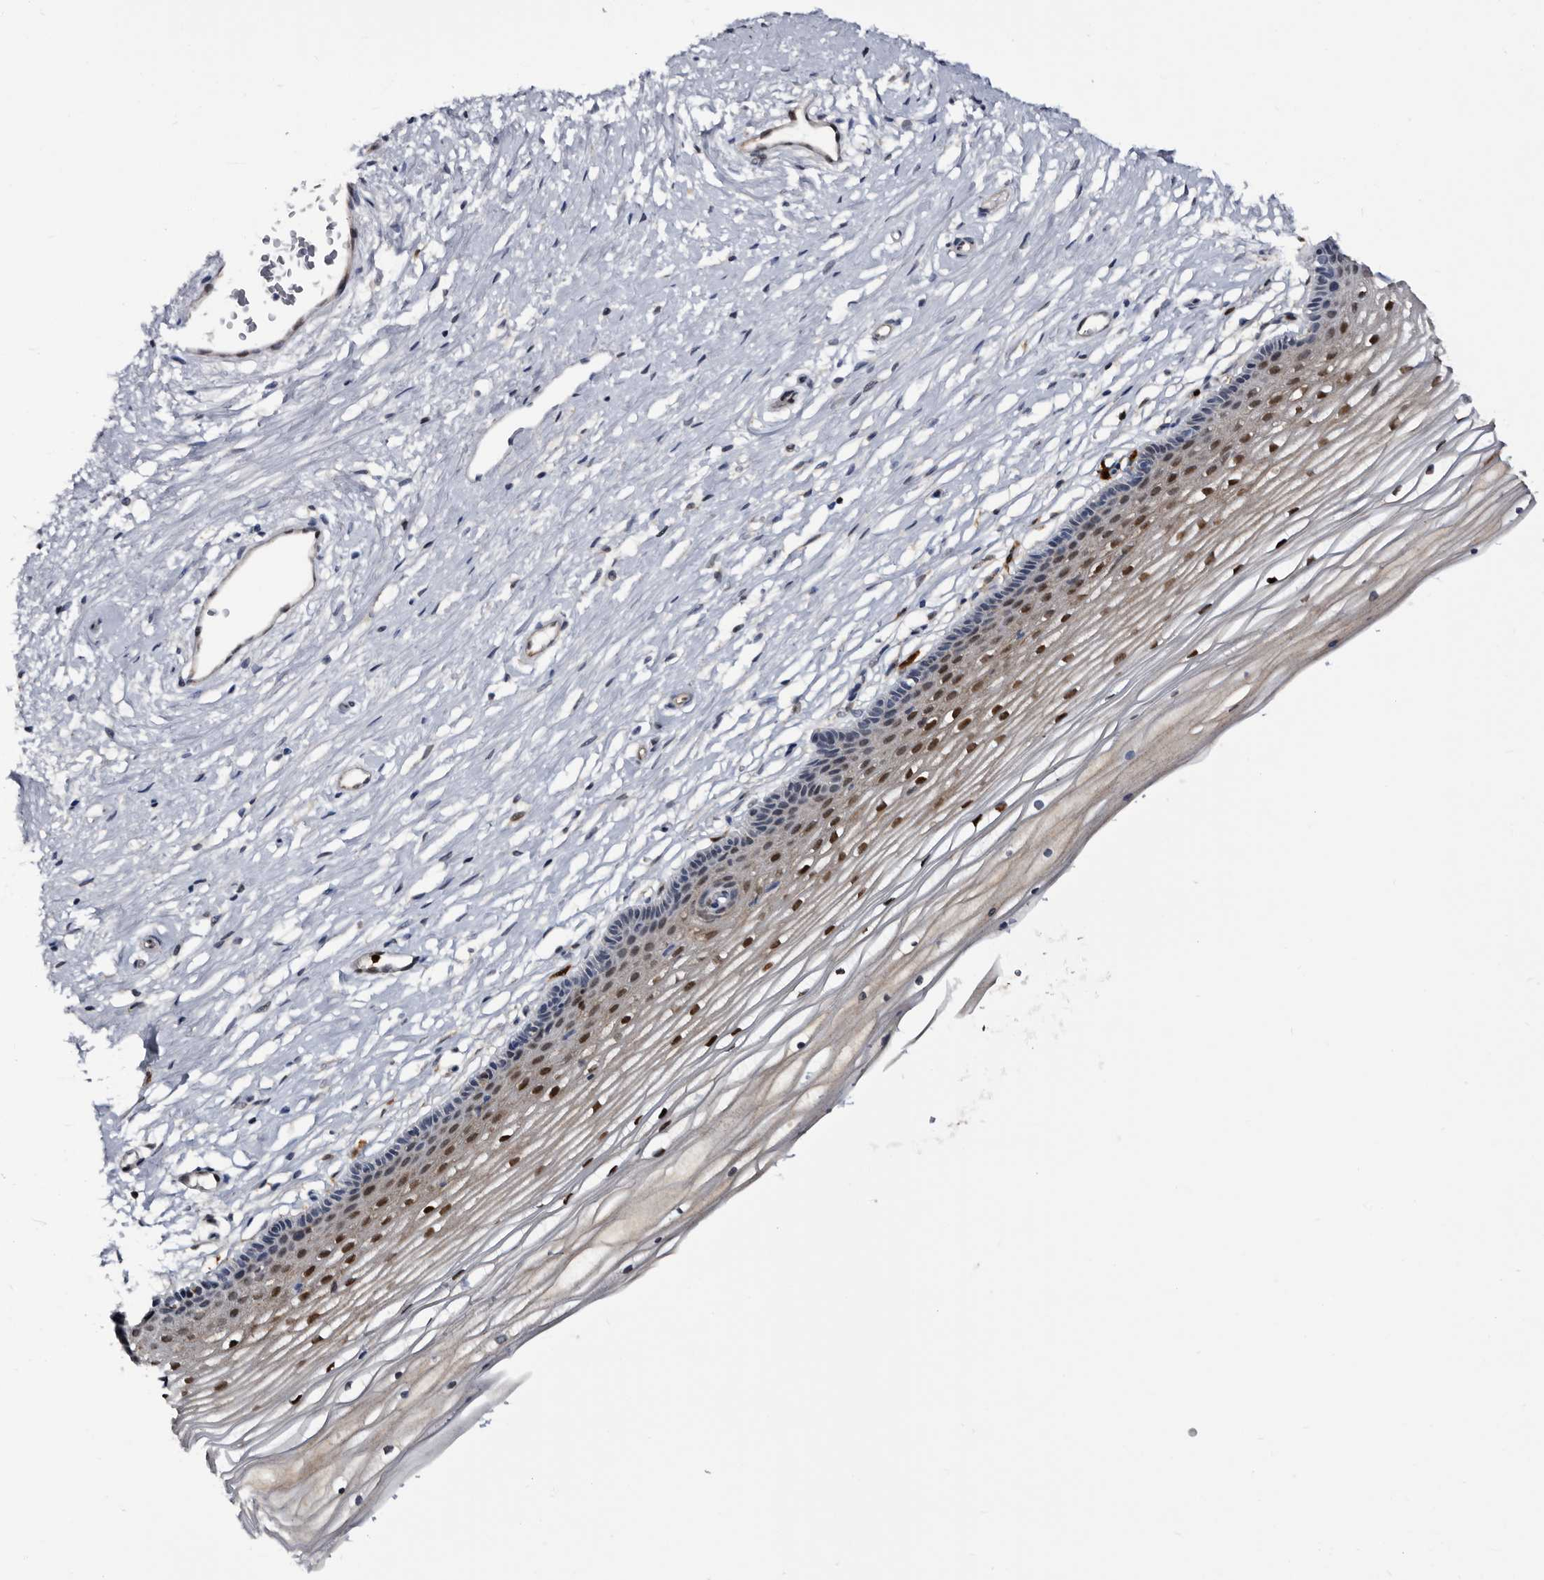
{"staining": {"intensity": "strong", "quantity": "25%-75%", "location": "cytoplasmic/membranous,nuclear"}, "tissue": "vagina", "cell_type": "Squamous epithelial cells", "image_type": "normal", "snomed": [{"axis": "morphology", "description": "Normal tissue, NOS"}, {"axis": "topography", "description": "Vagina"}, {"axis": "topography", "description": "Cervix"}], "caption": "Immunohistochemical staining of unremarkable vagina shows 25%-75% levels of strong cytoplasmic/membranous,nuclear protein positivity in about 25%-75% of squamous epithelial cells.", "gene": "SERPINB8", "patient": {"sex": "female", "age": 40}}